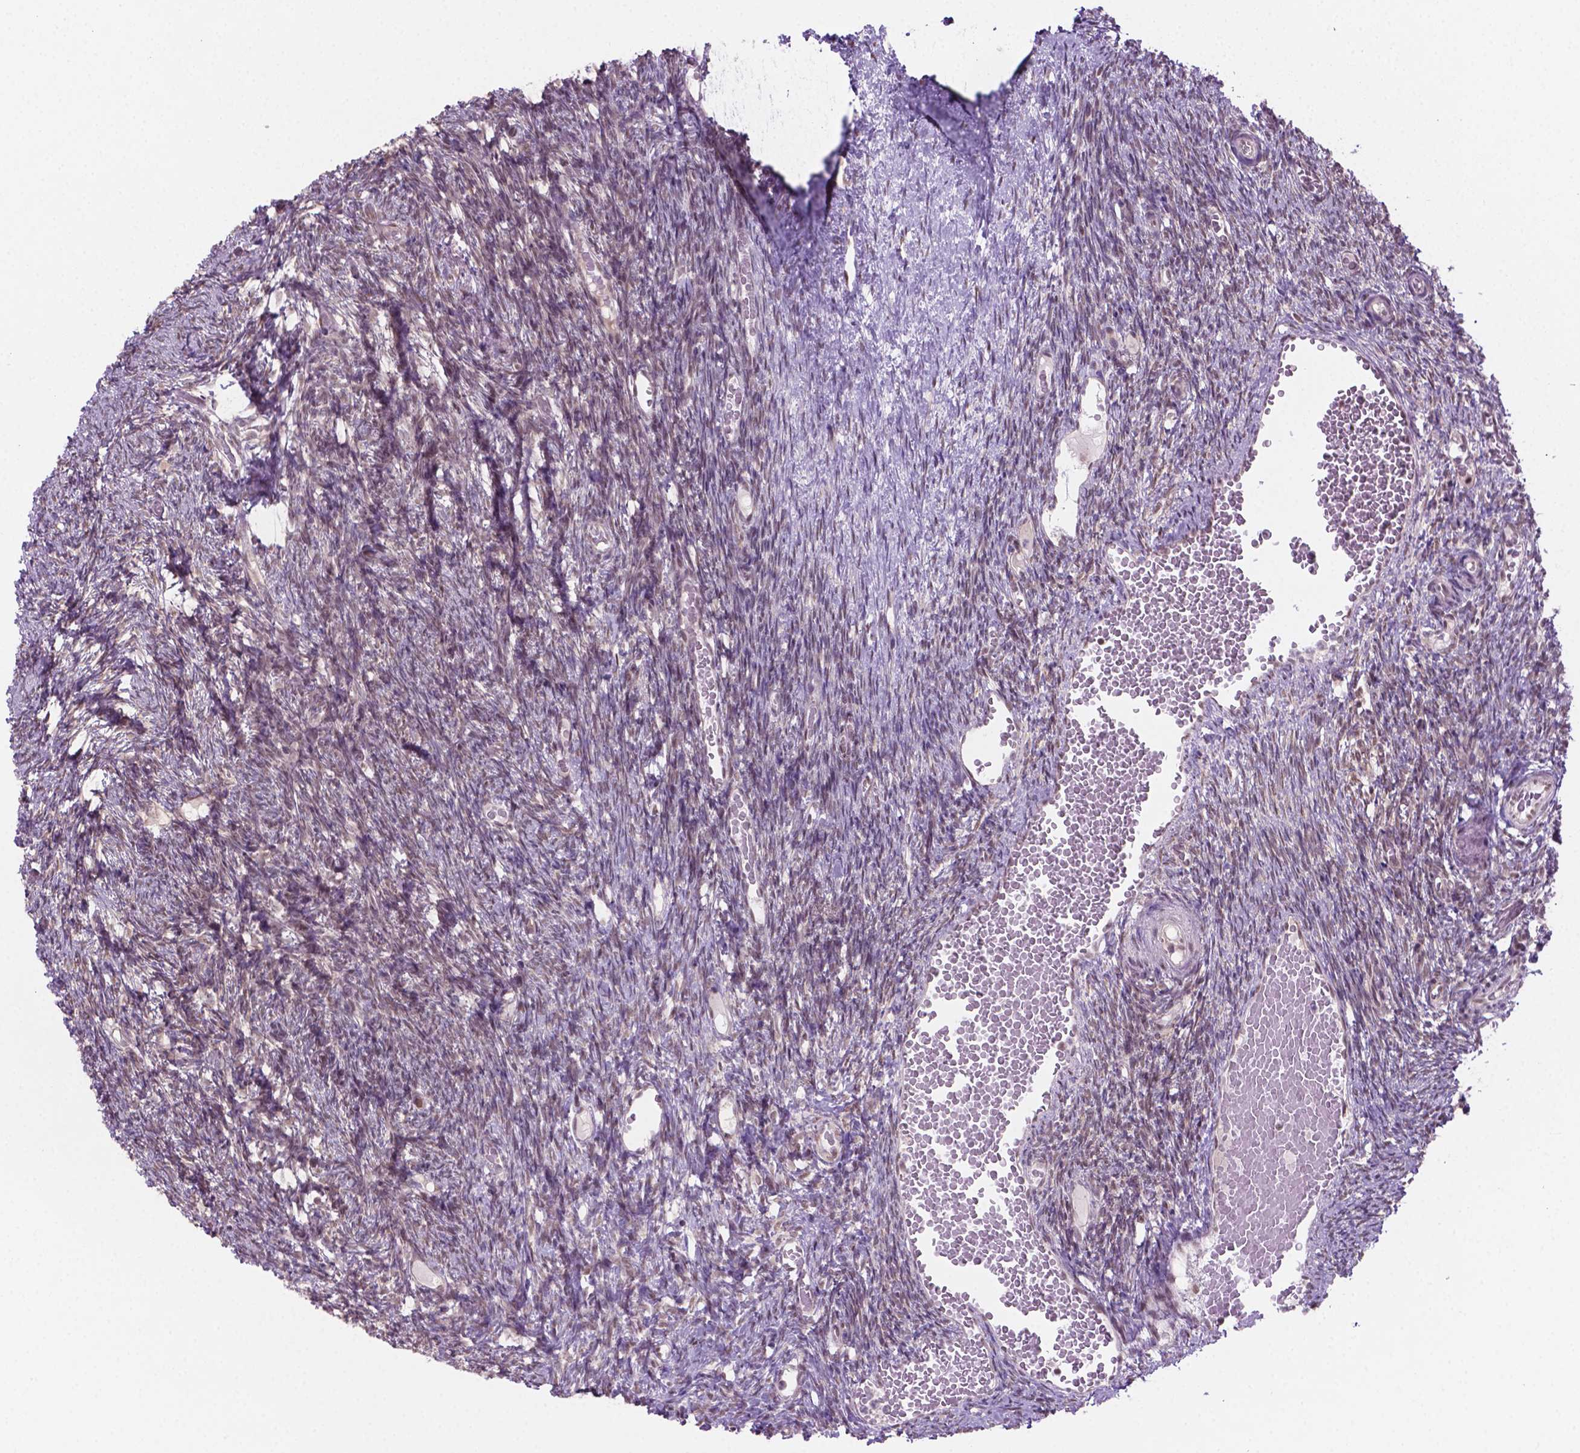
{"staining": {"intensity": "moderate", "quantity": ">75%", "location": "nuclear"}, "tissue": "ovary", "cell_type": "Follicle cells", "image_type": "normal", "snomed": [{"axis": "morphology", "description": "Normal tissue, NOS"}, {"axis": "topography", "description": "Ovary"}], "caption": "Immunohistochemical staining of normal human ovary displays >75% levels of moderate nuclear protein staining in approximately >75% of follicle cells. The staining was performed using DAB (3,3'-diaminobenzidine) to visualize the protein expression in brown, while the nuclei were stained in blue with hematoxylin (Magnification: 20x).", "gene": "PHAX", "patient": {"sex": "female", "age": 39}}